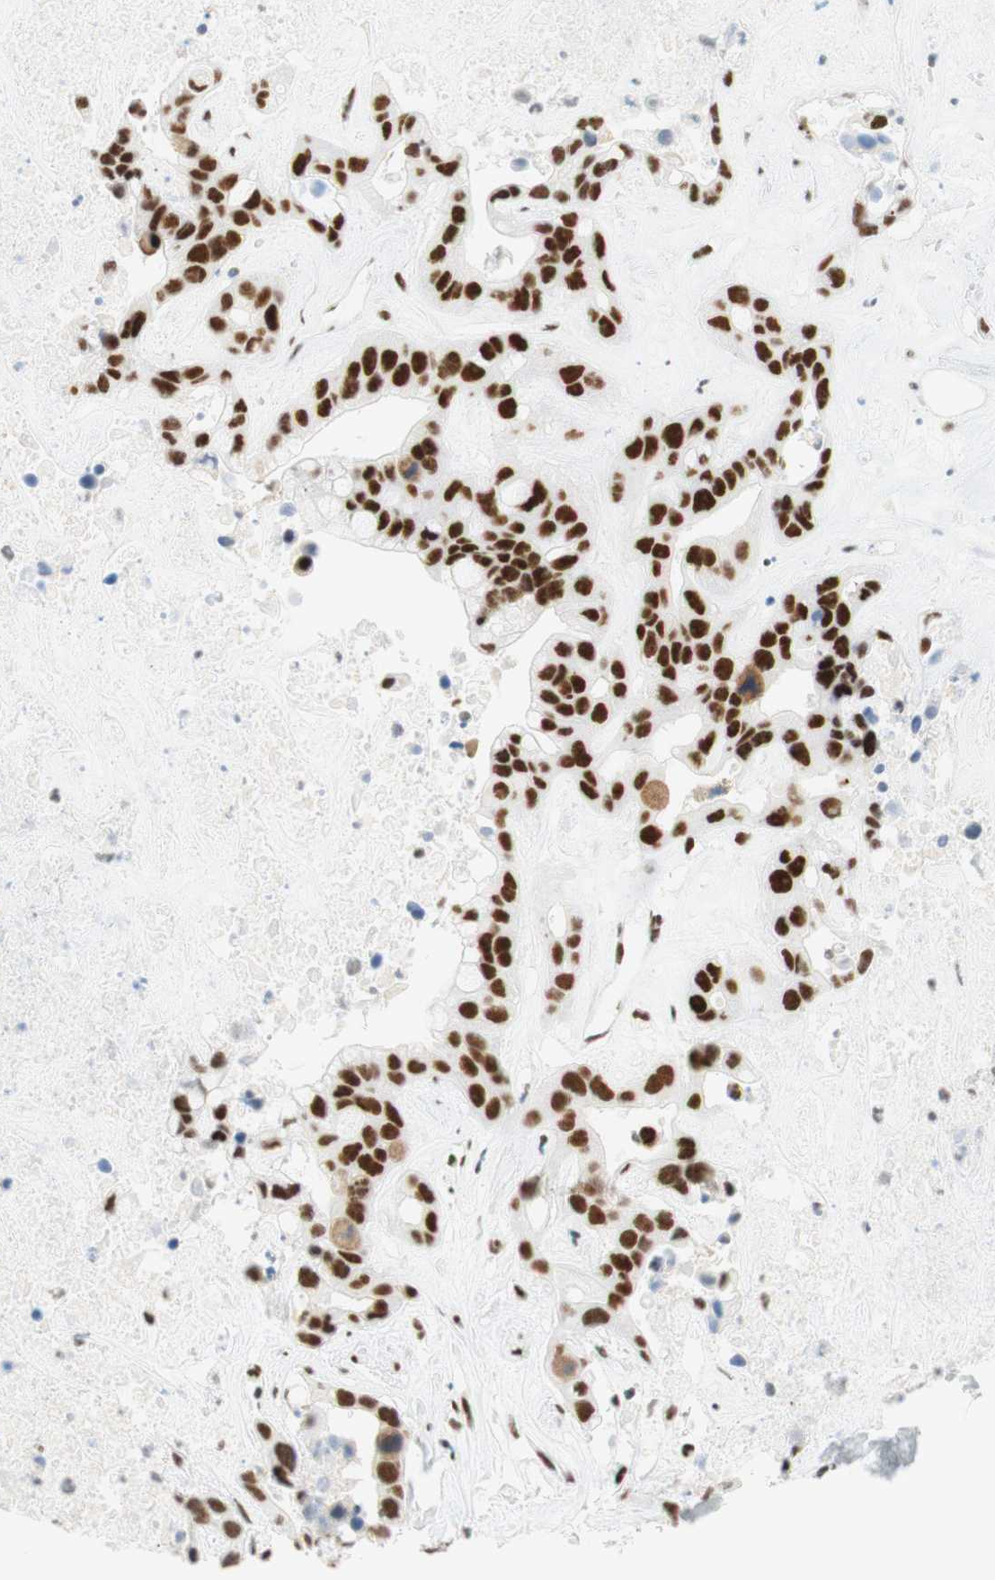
{"staining": {"intensity": "strong", "quantity": "25%-75%", "location": "nuclear"}, "tissue": "liver cancer", "cell_type": "Tumor cells", "image_type": "cancer", "snomed": [{"axis": "morphology", "description": "Cholangiocarcinoma"}, {"axis": "topography", "description": "Liver"}], "caption": "Strong nuclear protein expression is identified in about 25%-75% of tumor cells in liver cancer.", "gene": "RNF20", "patient": {"sex": "female", "age": 65}}